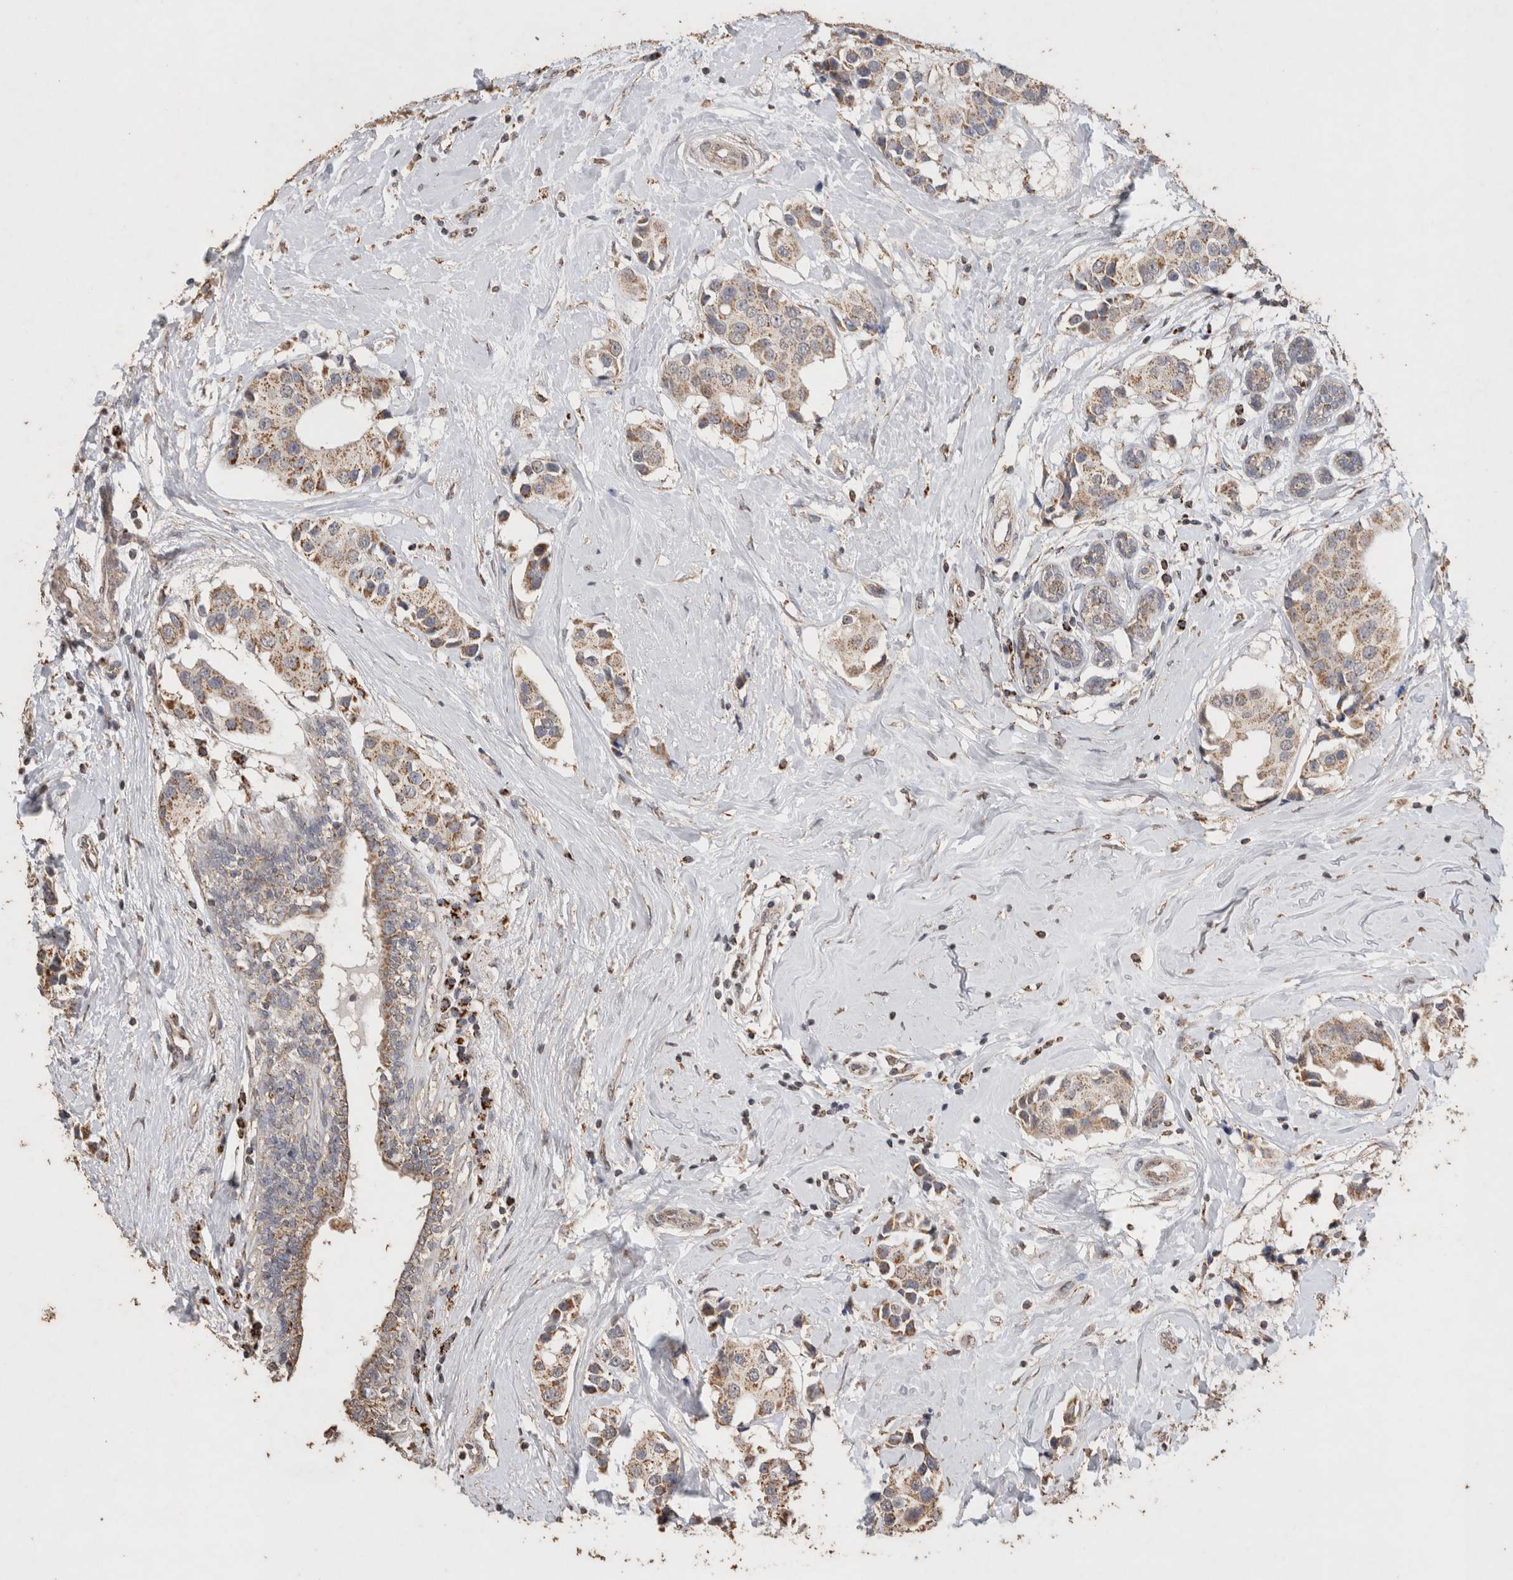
{"staining": {"intensity": "weak", "quantity": ">75%", "location": "cytoplasmic/membranous"}, "tissue": "breast cancer", "cell_type": "Tumor cells", "image_type": "cancer", "snomed": [{"axis": "morphology", "description": "Normal tissue, NOS"}, {"axis": "morphology", "description": "Duct carcinoma"}, {"axis": "topography", "description": "Breast"}], "caption": "Invasive ductal carcinoma (breast) was stained to show a protein in brown. There is low levels of weak cytoplasmic/membranous staining in about >75% of tumor cells. Using DAB (3,3'-diaminobenzidine) (brown) and hematoxylin (blue) stains, captured at high magnification using brightfield microscopy.", "gene": "ACADM", "patient": {"sex": "female", "age": 39}}